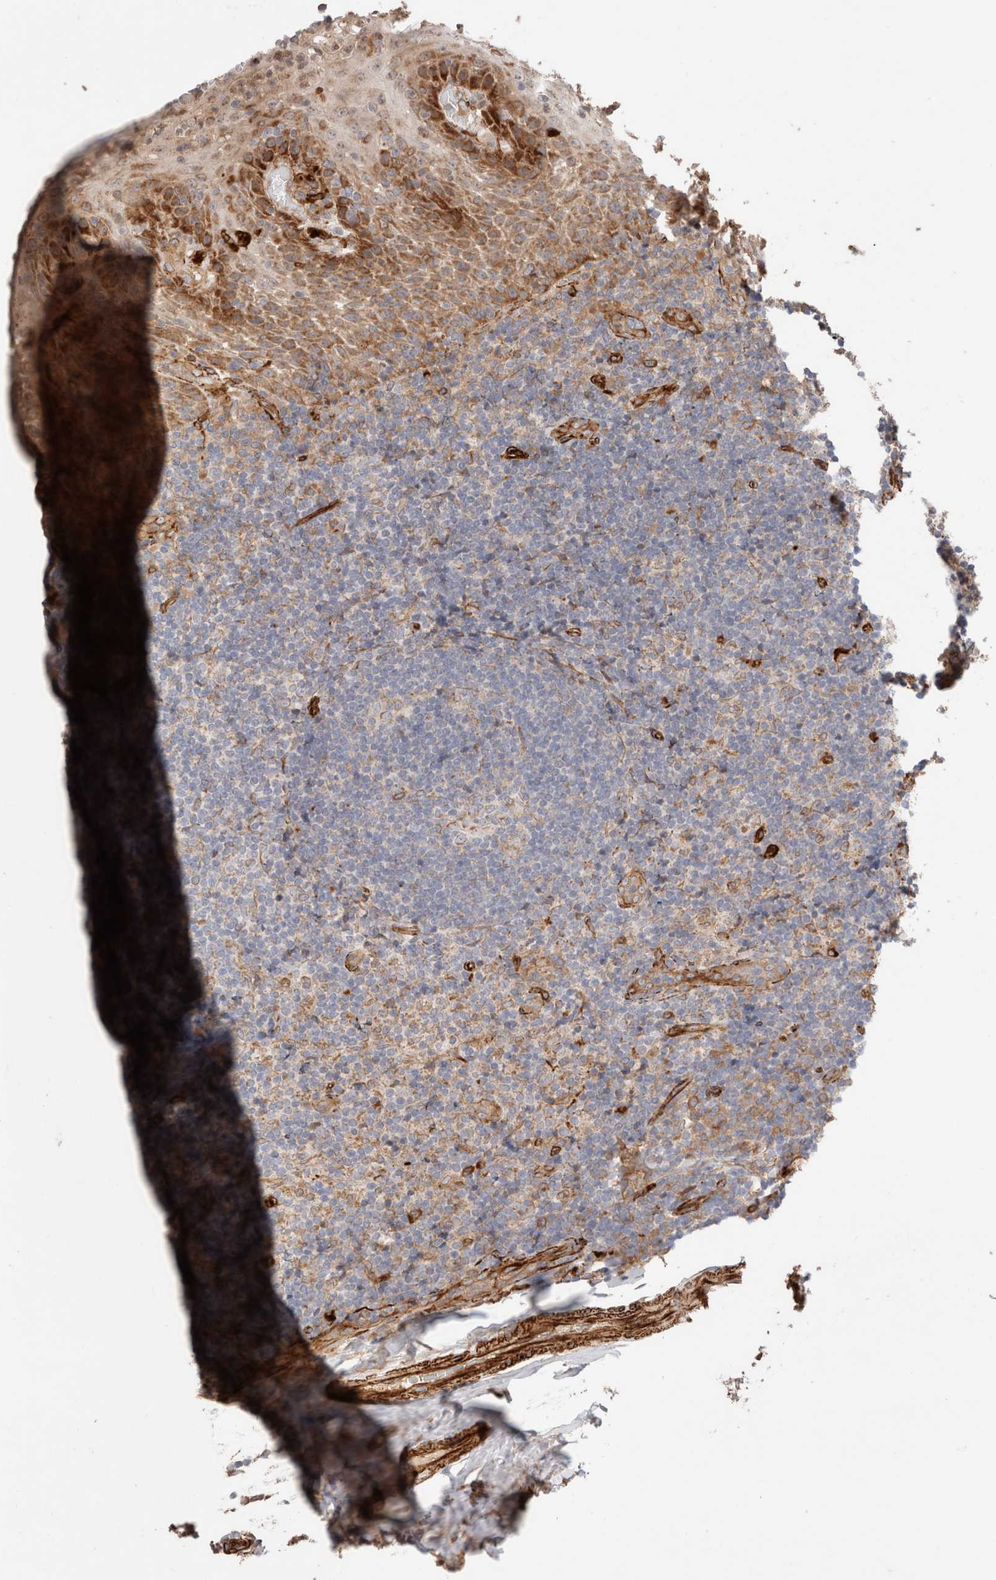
{"staining": {"intensity": "weak", "quantity": ">75%", "location": "cytoplasmic/membranous"}, "tissue": "tonsil", "cell_type": "Germinal center cells", "image_type": "normal", "snomed": [{"axis": "morphology", "description": "Normal tissue, NOS"}, {"axis": "topography", "description": "Tonsil"}], "caption": "IHC (DAB) staining of benign human tonsil exhibits weak cytoplasmic/membranous protein positivity in about >75% of germinal center cells.", "gene": "RAB32", "patient": {"sex": "male", "age": 37}}